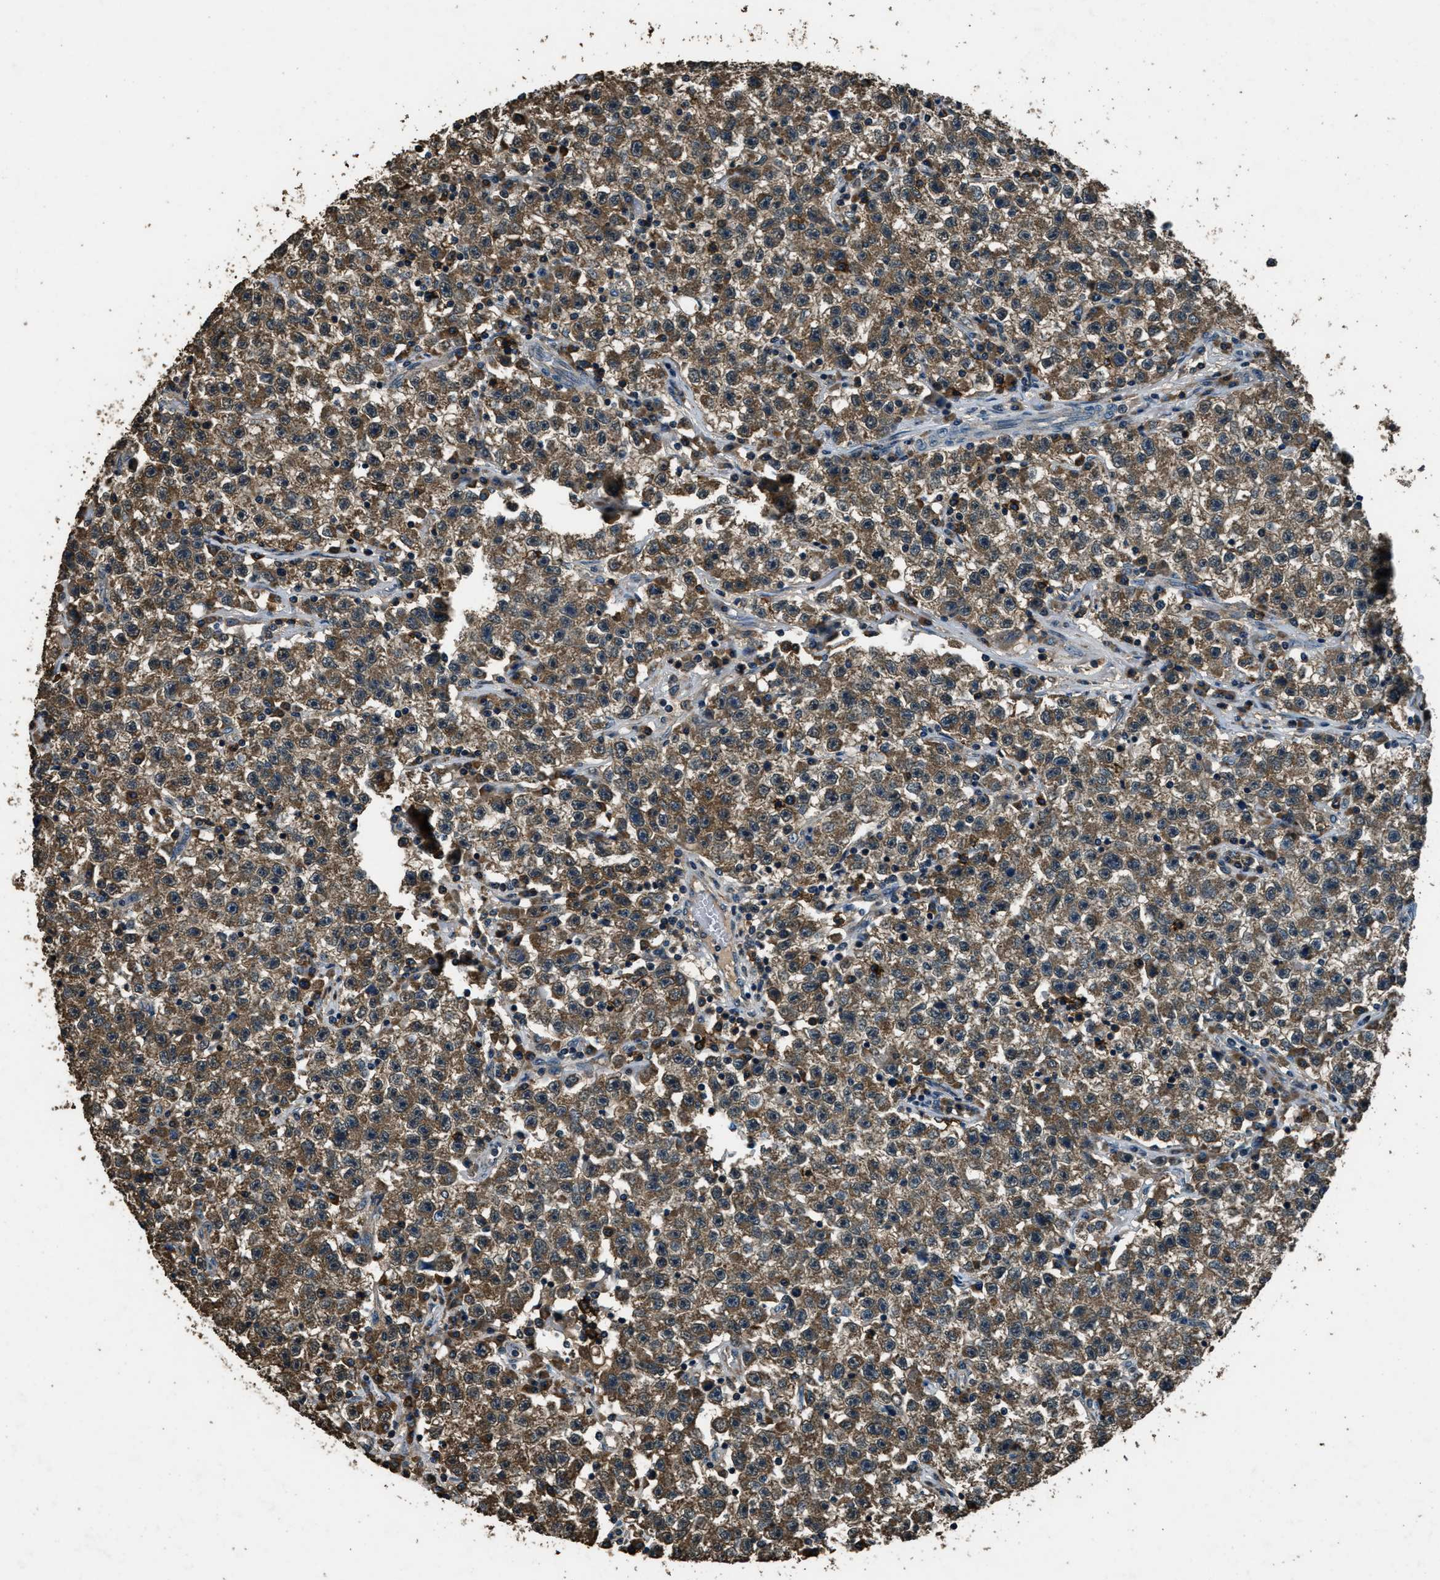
{"staining": {"intensity": "moderate", "quantity": ">75%", "location": "cytoplasmic/membranous"}, "tissue": "testis cancer", "cell_type": "Tumor cells", "image_type": "cancer", "snomed": [{"axis": "morphology", "description": "Seminoma, NOS"}, {"axis": "topography", "description": "Testis"}], "caption": "High-magnification brightfield microscopy of testis cancer (seminoma) stained with DAB (3,3'-diaminobenzidine) (brown) and counterstained with hematoxylin (blue). tumor cells exhibit moderate cytoplasmic/membranous expression is appreciated in approximately>75% of cells.", "gene": "SALL3", "patient": {"sex": "male", "age": 22}}